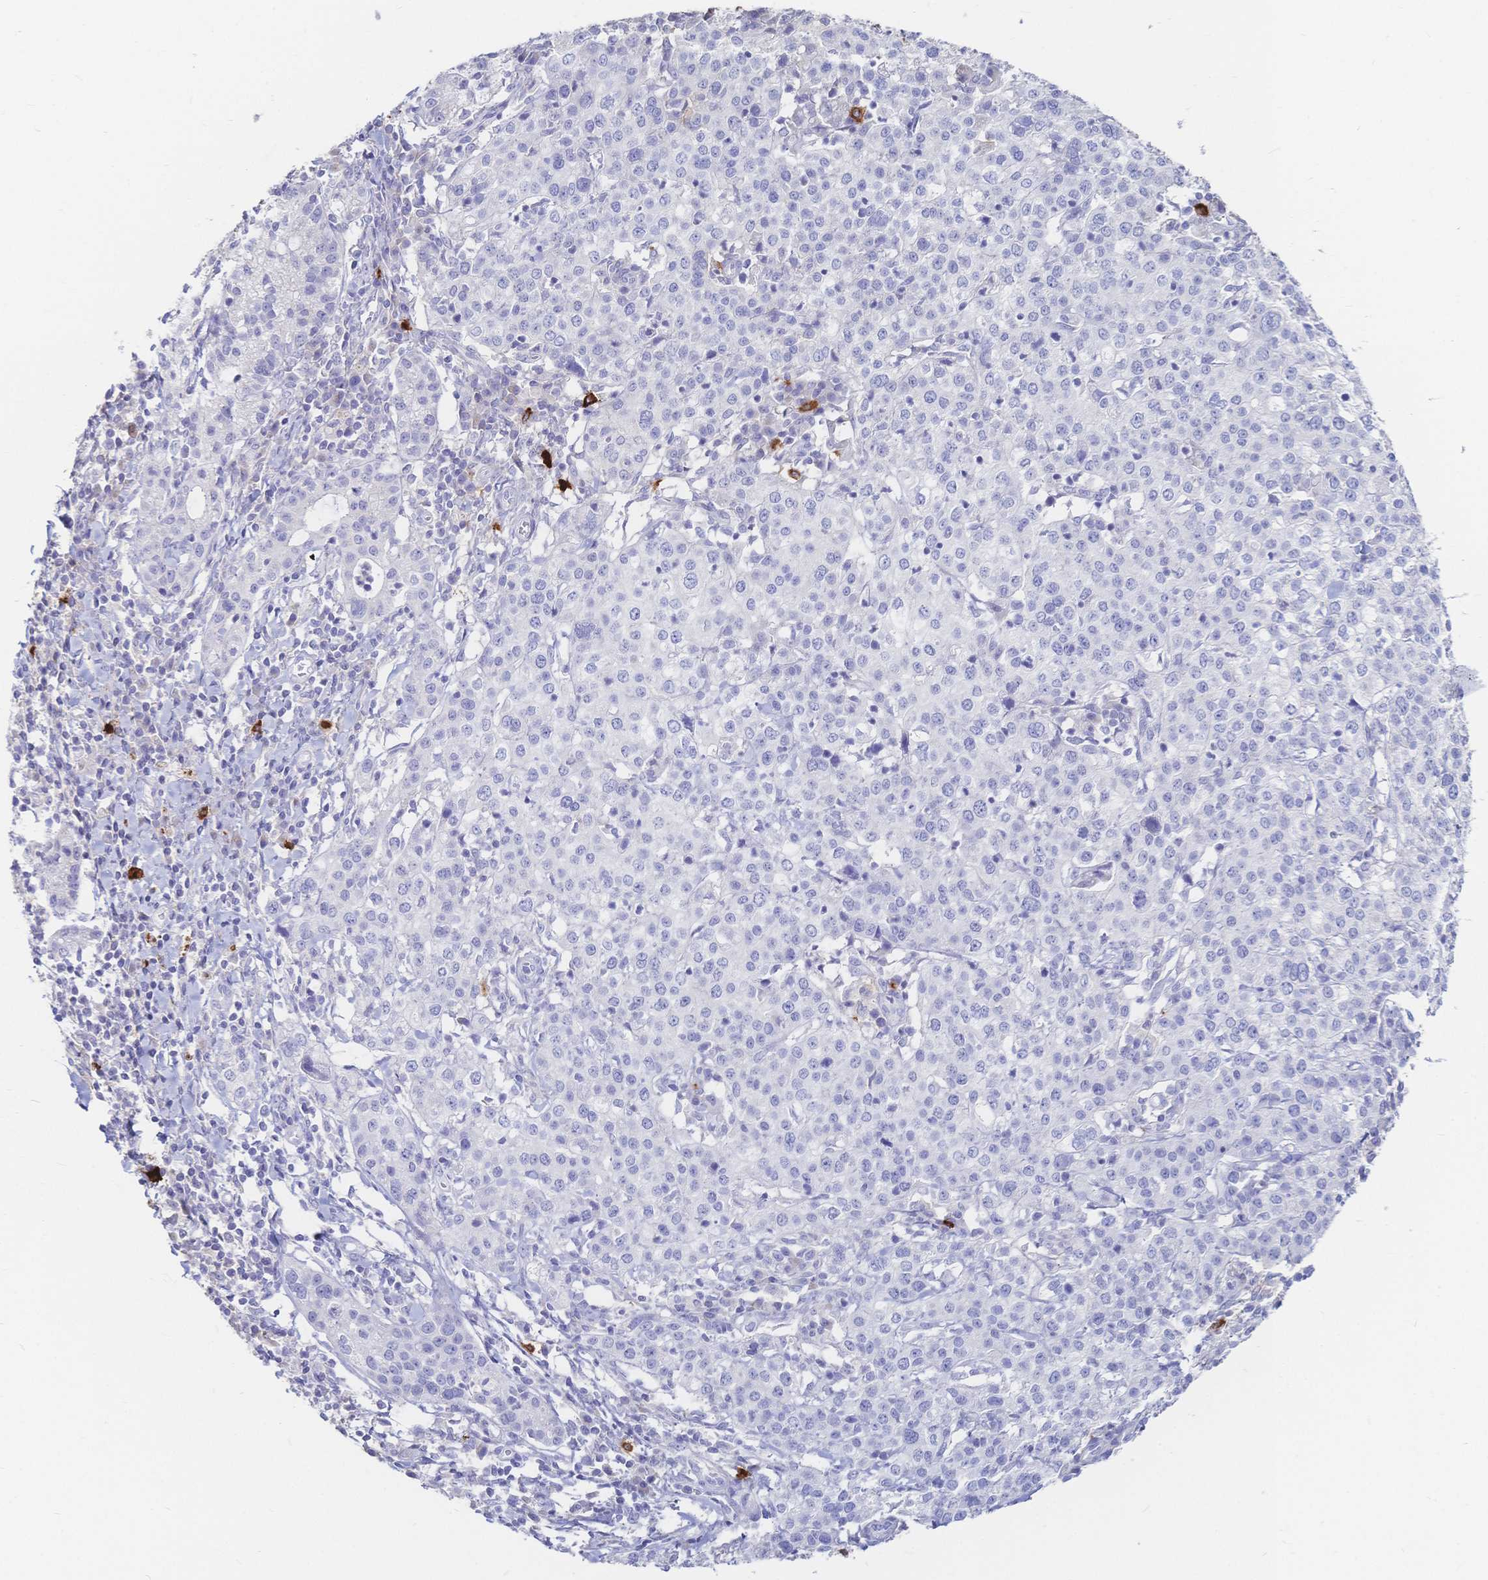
{"staining": {"intensity": "negative", "quantity": "none", "location": "none"}, "tissue": "cervical cancer", "cell_type": "Tumor cells", "image_type": "cancer", "snomed": [{"axis": "morphology", "description": "Normal tissue, NOS"}, {"axis": "morphology", "description": "Adenocarcinoma, NOS"}, {"axis": "topography", "description": "Cervix"}], "caption": "Immunohistochemistry image of human cervical cancer (adenocarcinoma) stained for a protein (brown), which reveals no positivity in tumor cells.", "gene": "IL2RB", "patient": {"sex": "female", "age": 44}}